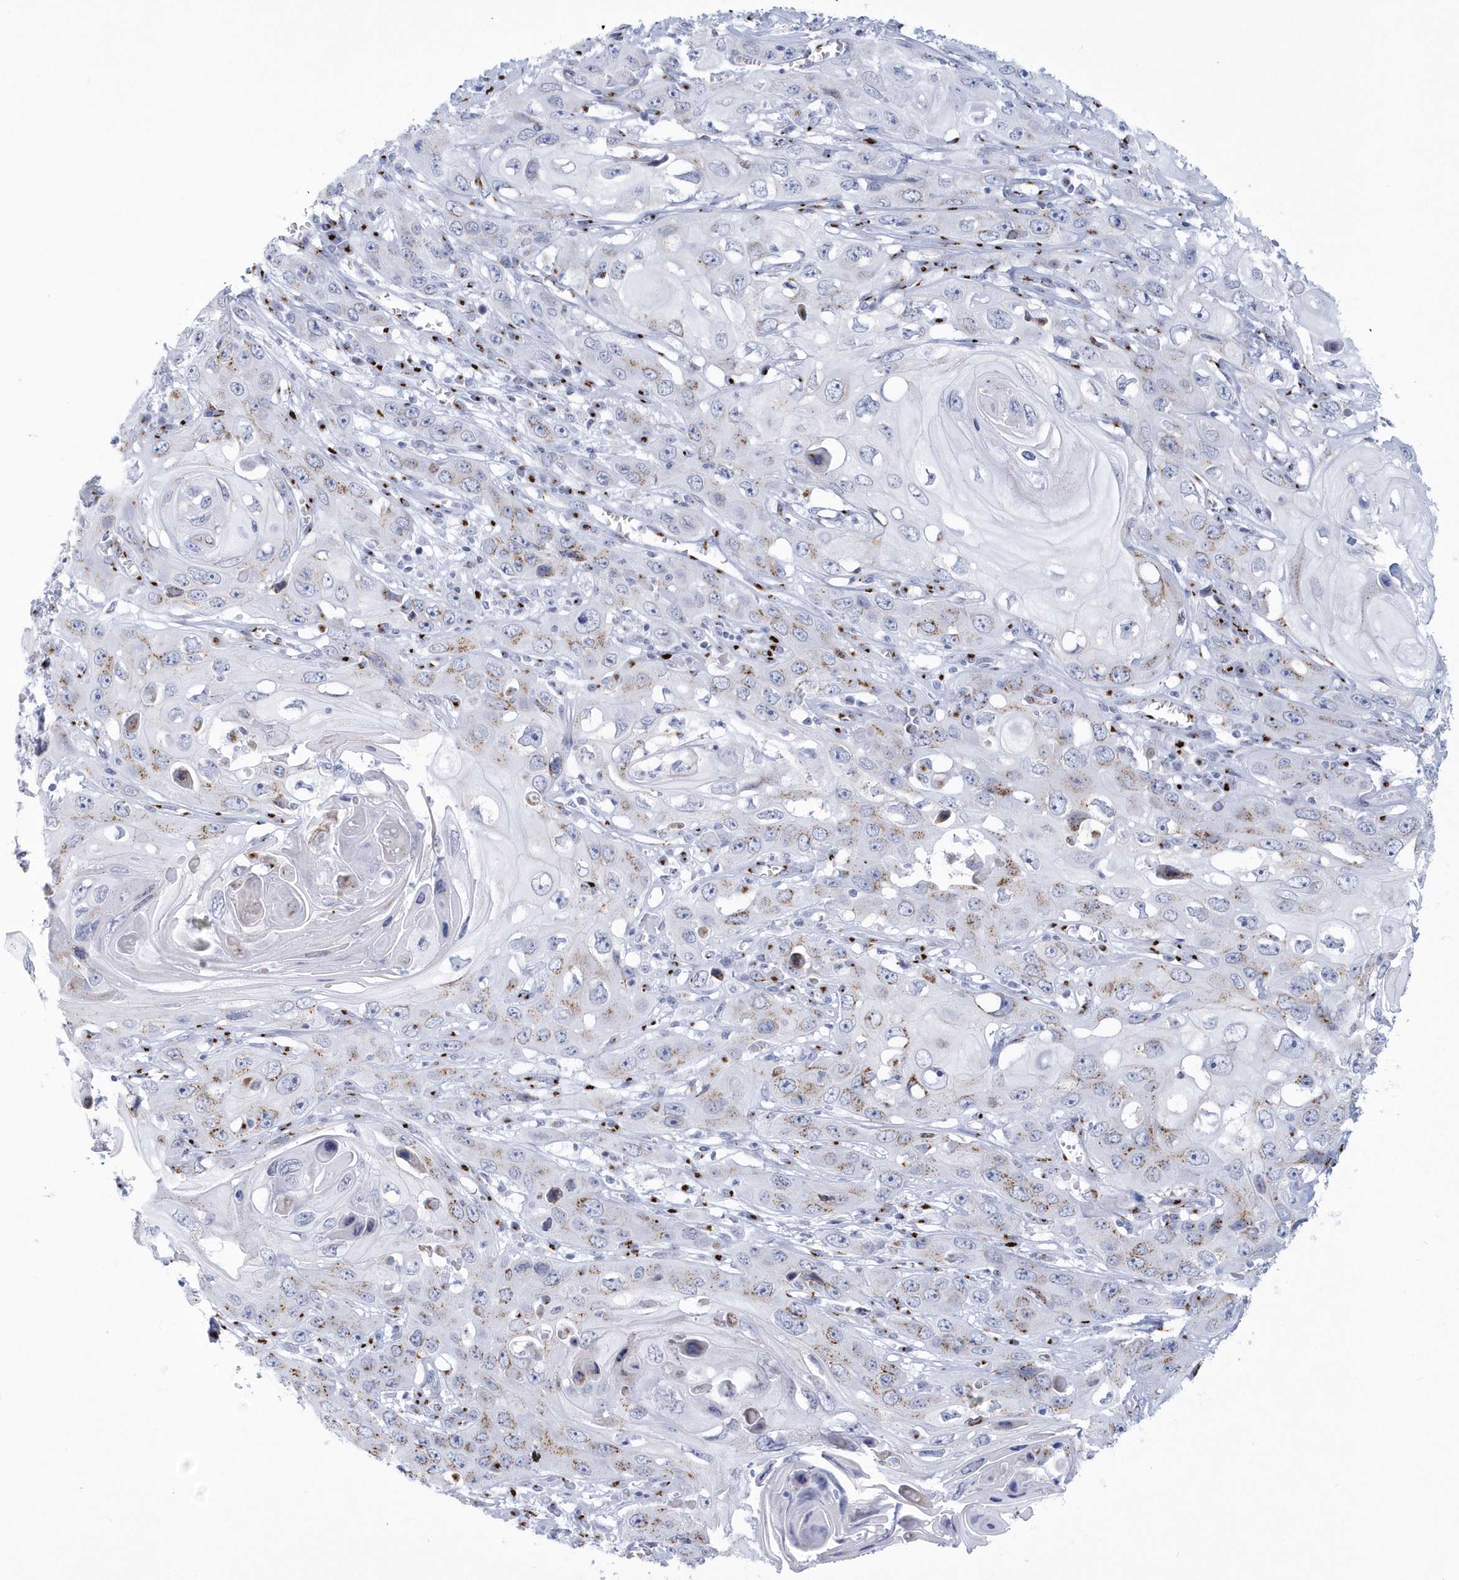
{"staining": {"intensity": "weak", "quantity": ">75%", "location": "cytoplasmic/membranous"}, "tissue": "skin cancer", "cell_type": "Tumor cells", "image_type": "cancer", "snomed": [{"axis": "morphology", "description": "Squamous cell carcinoma, NOS"}, {"axis": "topography", "description": "Skin"}], "caption": "Immunohistochemical staining of skin cancer displays low levels of weak cytoplasmic/membranous staining in approximately >75% of tumor cells. The staining was performed using DAB (3,3'-diaminobenzidine), with brown indicating positive protein expression. Nuclei are stained blue with hematoxylin.", "gene": "SLX9", "patient": {"sex": "male", "age": 55}}